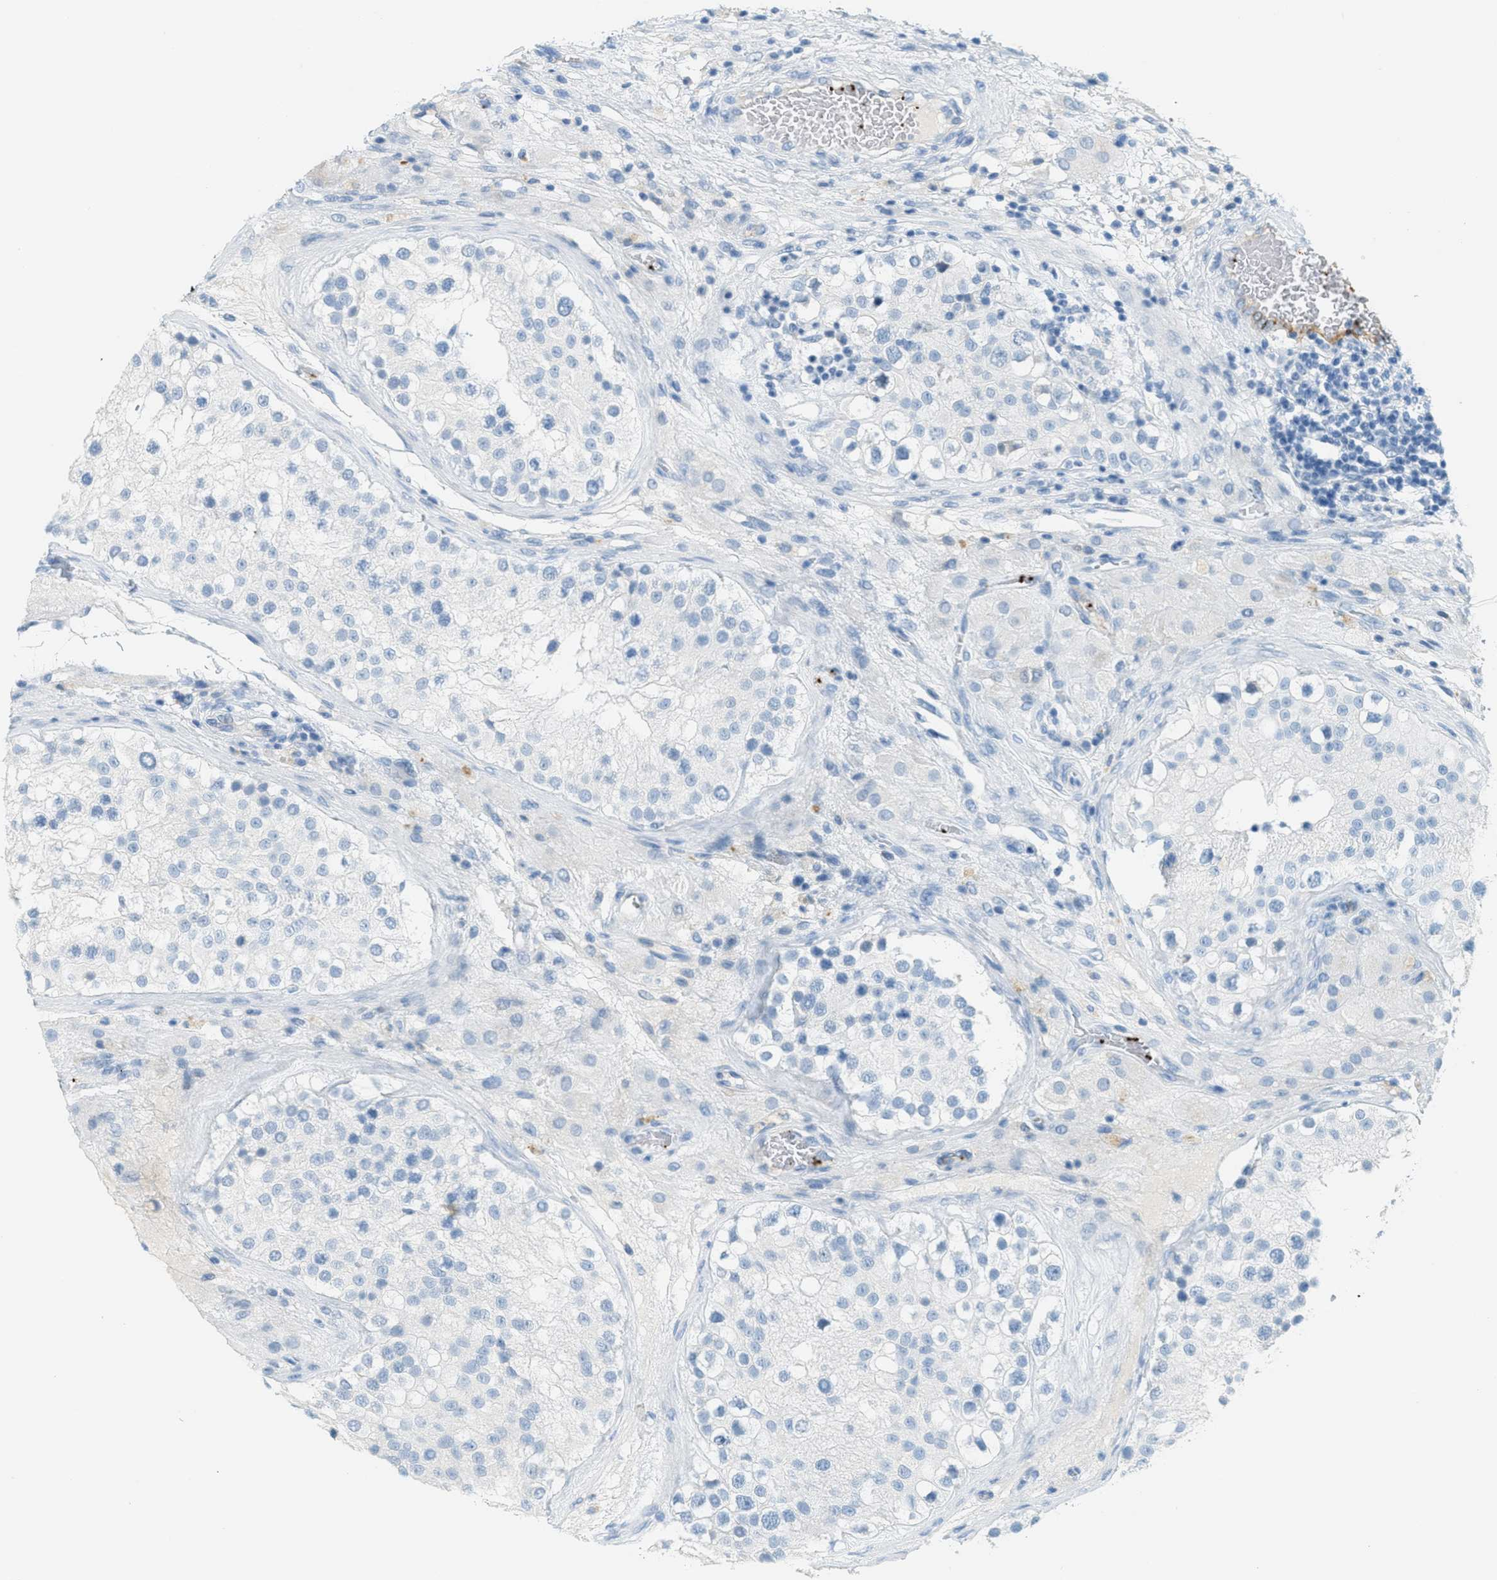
{"staining": {"intensity": "negative", "quantity": "none", "location": "none"}, "tissue": "testis", "cell_type": "Cells in seminiferous ducts", "image_type": "normal", "snomed": [{"axis": "morphology", "description": "Normal tissue, NOS"}, {"axis": "topography", "description": "Testis"}], "caption": "Micrograph shows no protein expression in cells in seminiferous ducts of benign testis.", "gene": "PPBP", "patient": {"sex": "male", "age": 26}}